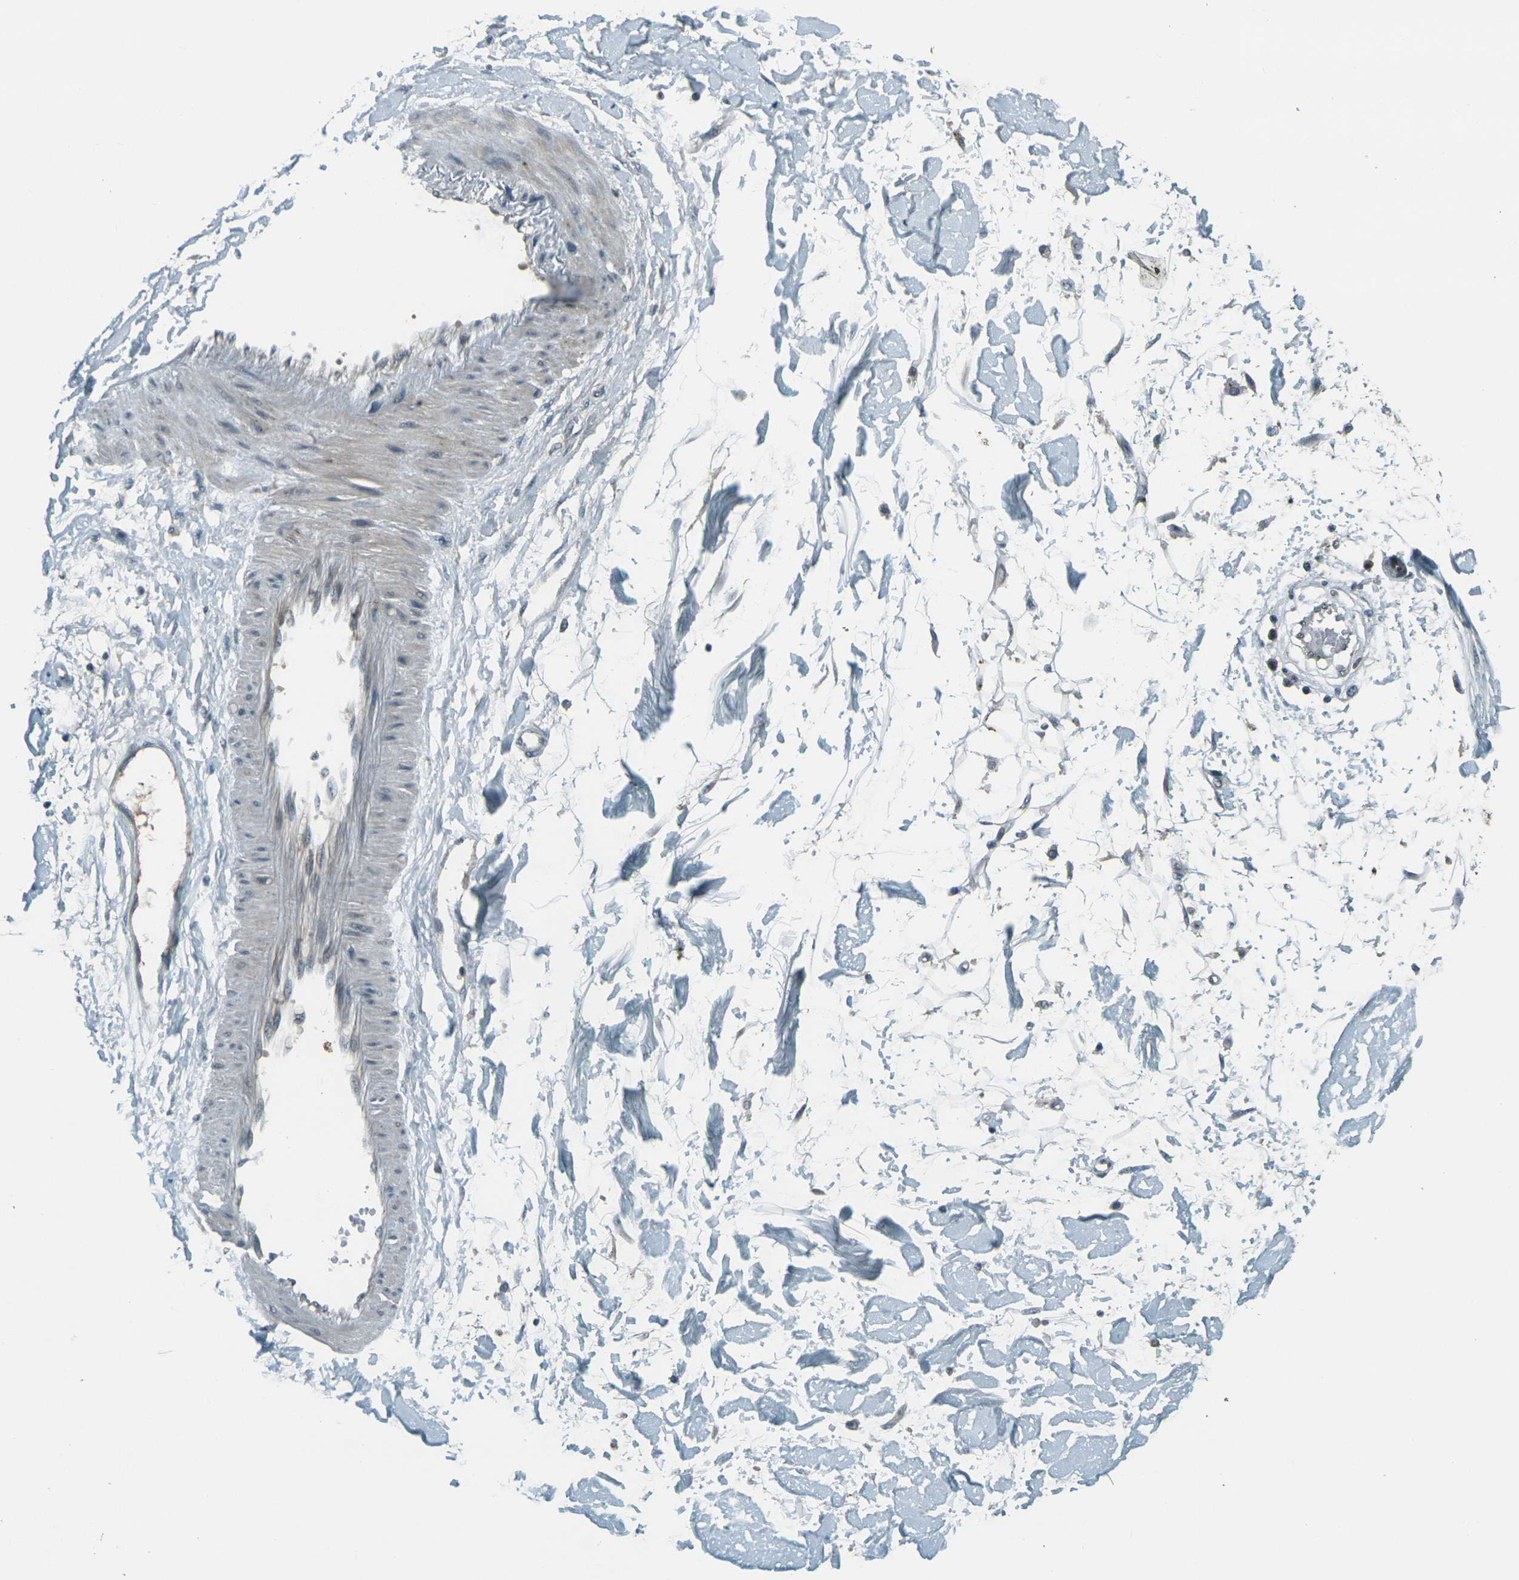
{"staining": {"intensity": "negative", "quantity": "none", "location": "none"}, "tissue": "adipose tissue", "cell_type": "Adipocytes", "image_type": "normal", "snomed": [{"axis": "morphology", "description": "Squamous cell carcinoma, NOS"}, {"axis": "topography", "description": "Skin"}], "caption": "DAB (3,3'-diaminobenzidine) immunohistochemical staining of unremarkable adipose tissue displays no significant staining in adipocytes.", "gene": "GPR19", "patient": {"sex": "male", "age": 83}}